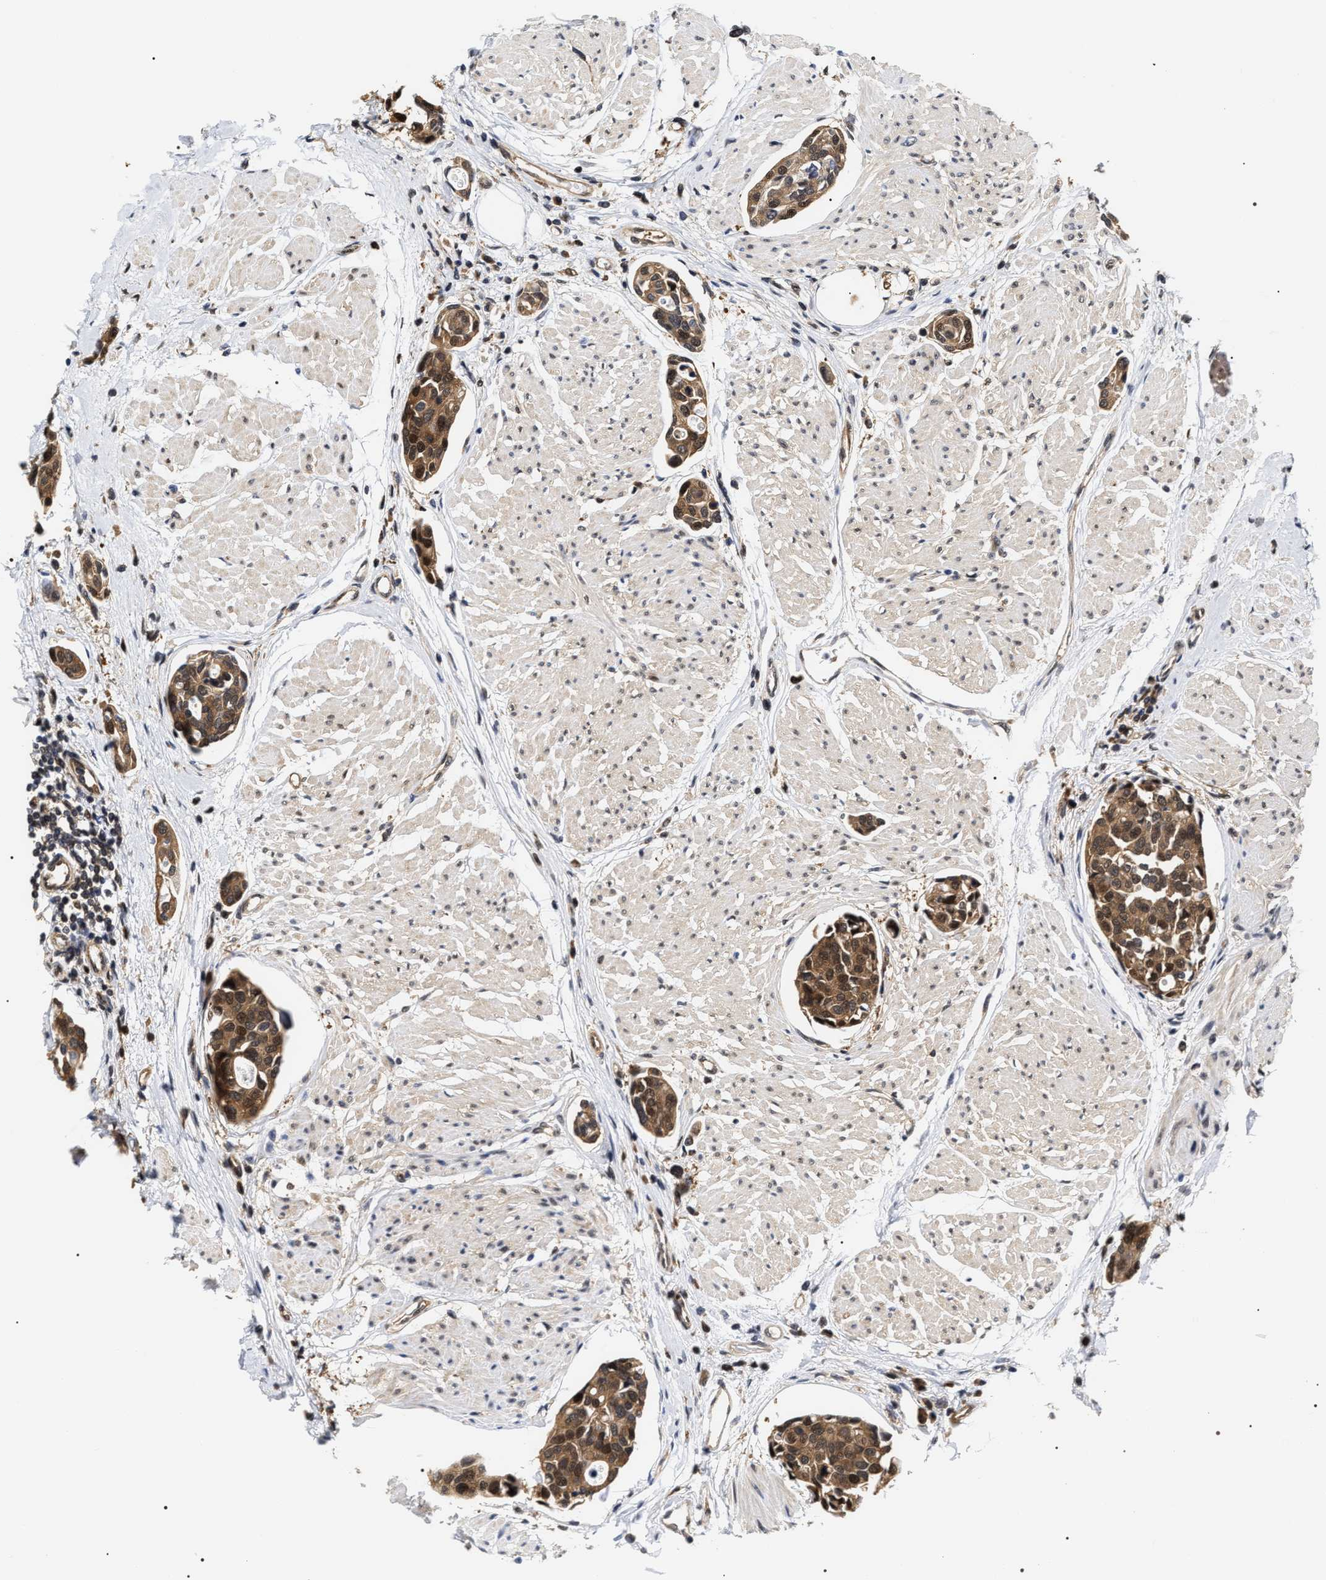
{"staining": {"intensity": "moderate", "quantity": ">75%", "location": "cytoplasmic/membranous,nuclear"}, "tissue": "urothelial cancer", "cell_type": "Tumor cells", "image_type": "cancer", "snomed": [{"axis": "morphology", "description": "Urothelial carcinoma, High grade"}, {"axis": "topography", "description": "Urinary bladder"}], "caption": "Brown immunohistochemical staining in human urothelial carcinoma (high-grade) reveals moderate cytoplasmic/membranous and nuclear expression in approximately >75% of tumor cells. (IHC, brightfield microscopy, high magnification).", "gene": "BAG6", "patient": {"sex": "male", "age": 78}}